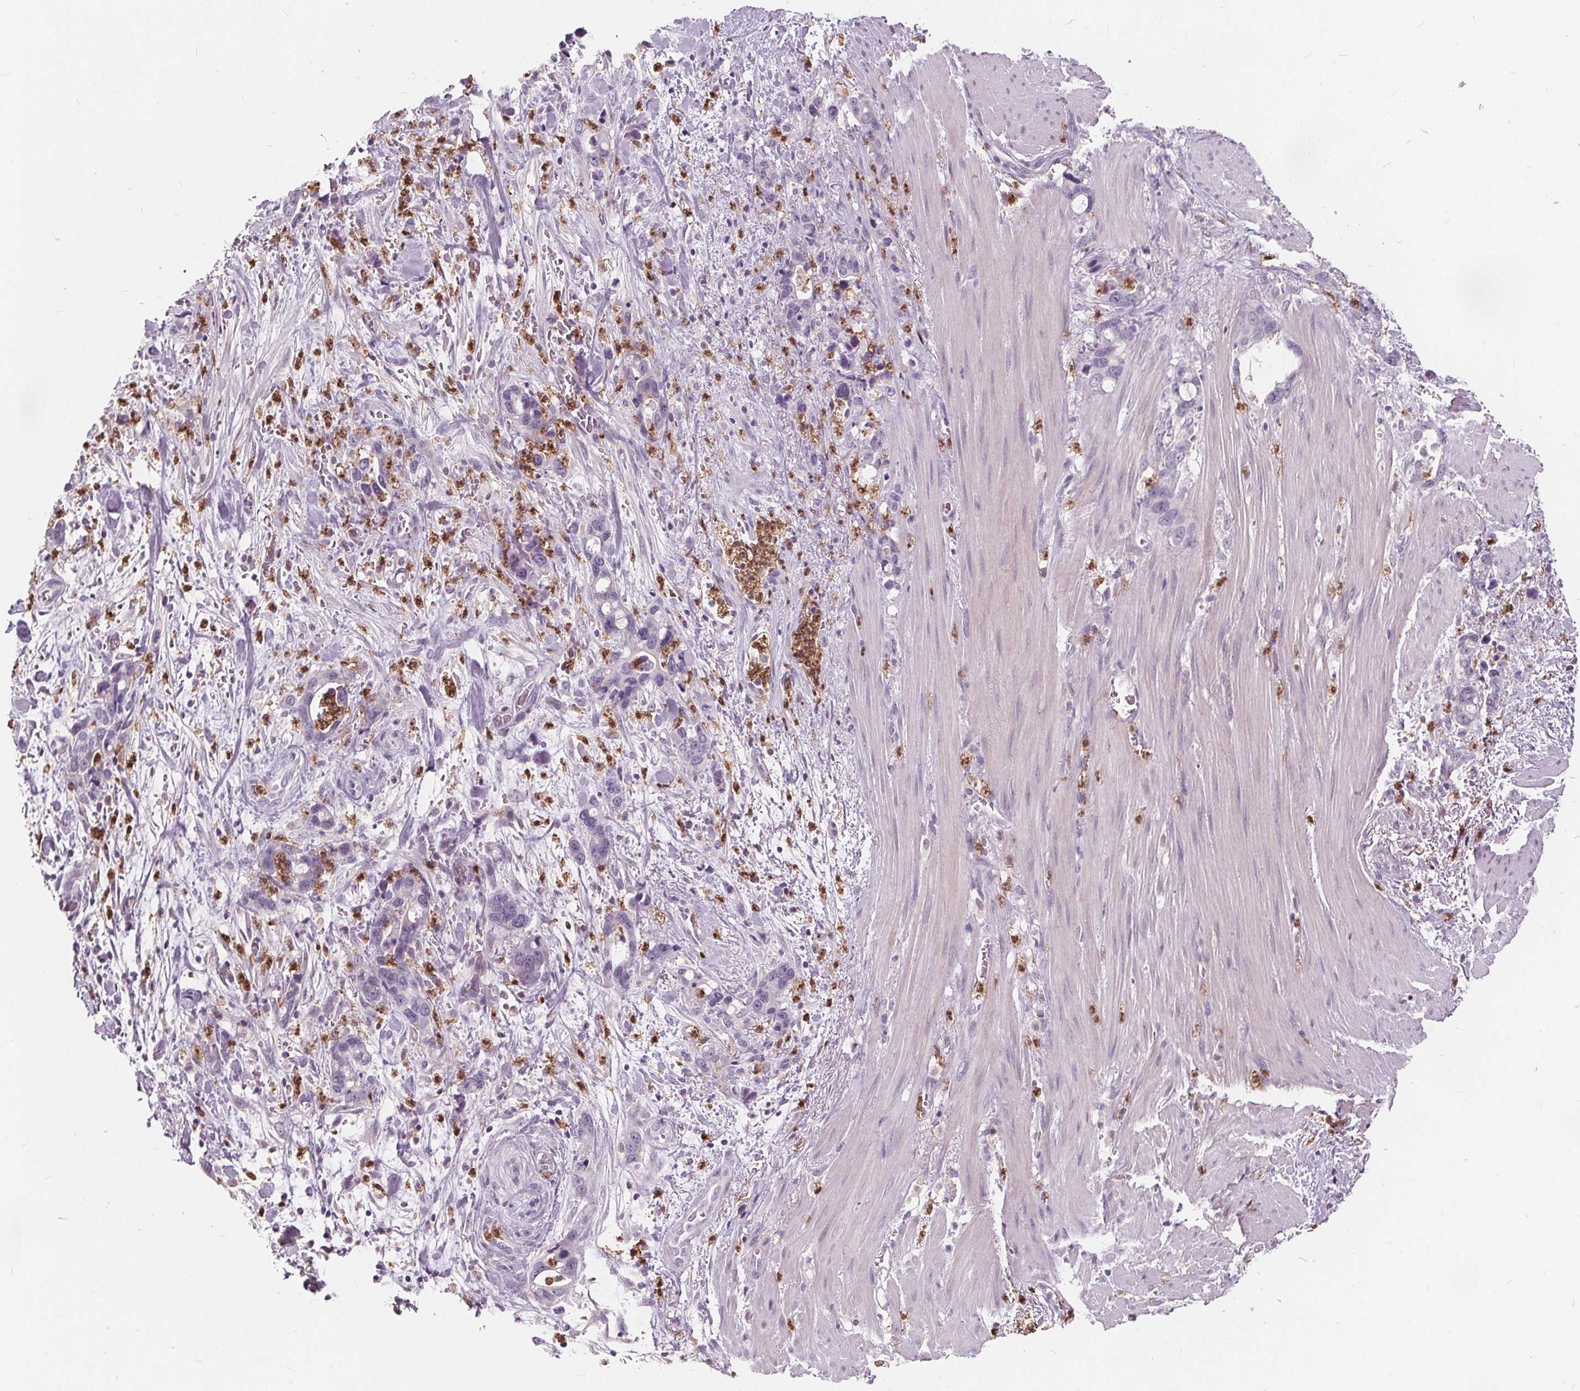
{"staining": {"intensity": "negative", "quantity": "none", "location": "none"}, "tissue": "stomach cancer", "cell_type": "Tumor cells", "image_type": "cancer", "snomed": [{"axis": "morphology", "description": "Normal tissue, NOS"}, {"axis": "morphology", "description": "Adenocarcinoma, NOS"}, {"axis": "topography", "description": "Esophagus"}, {"axis": "topography", "description": "Stomach, upper"}], "caption": "Tumor cells show no significant positivity in stomach adenocarcinoma. The staining was performed using DAB to visualize the protein expression in brown, while the nuclei were stained in blue with hematoxylin (Magnification: 20x).", "gene": "HAAO", "patient": {"sex": "male", "age": 74}}